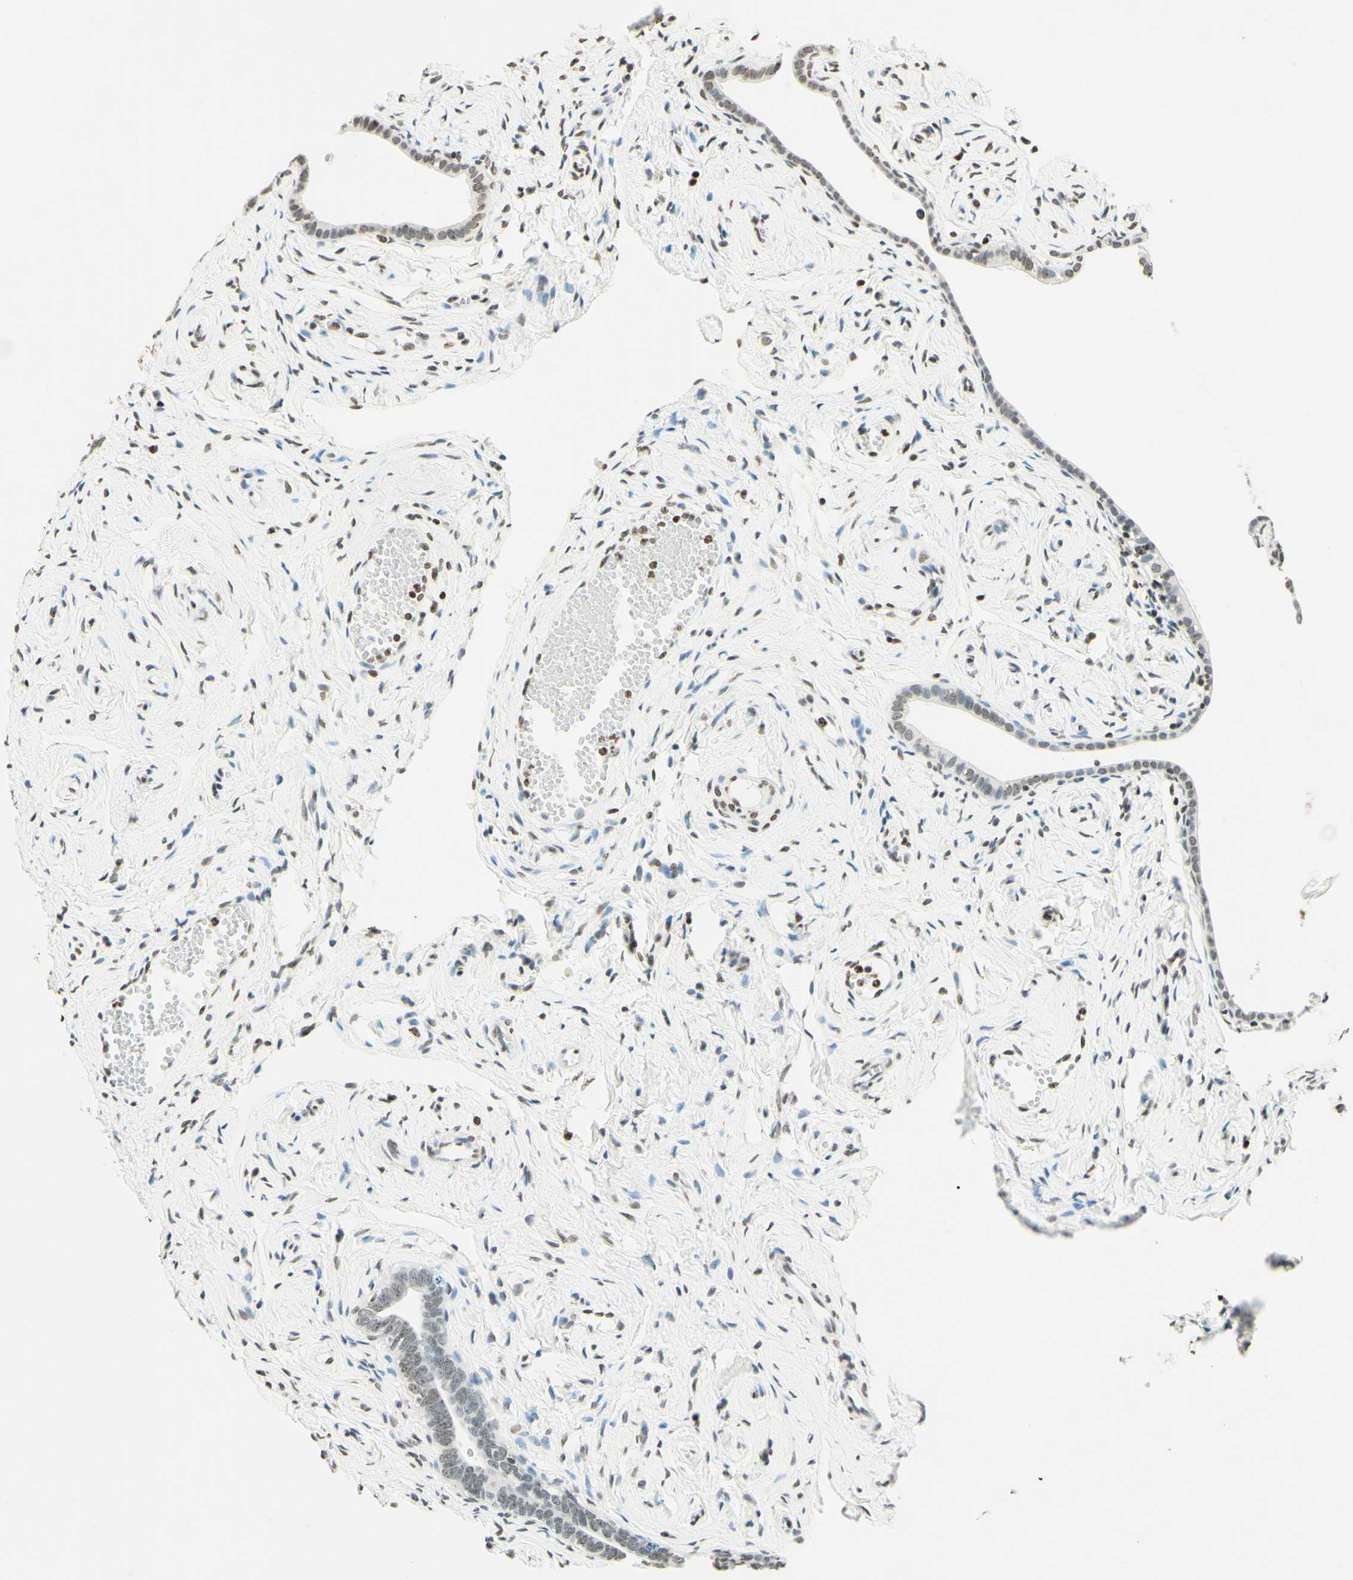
{"staining": {"intensity": "weak", "quantity": "25%-75%", "location": "nuclear"}, "tissue": "fallopian tube", "cell_type": "Glandular cells", "image_type": "normal", "snomed": [{"axis": "morphology", "description": "Normal tissue, NOS"}, {"axis": "topography", "description": "Fallopian tube"}], "caption": "Immunohistochemical staining of benign fallopian tube reveals weak nuclear protein positivity in about 25%-75% of glandular cells.", "gene": "MSH2", "patient": {"sex": "female", "age": 71}}